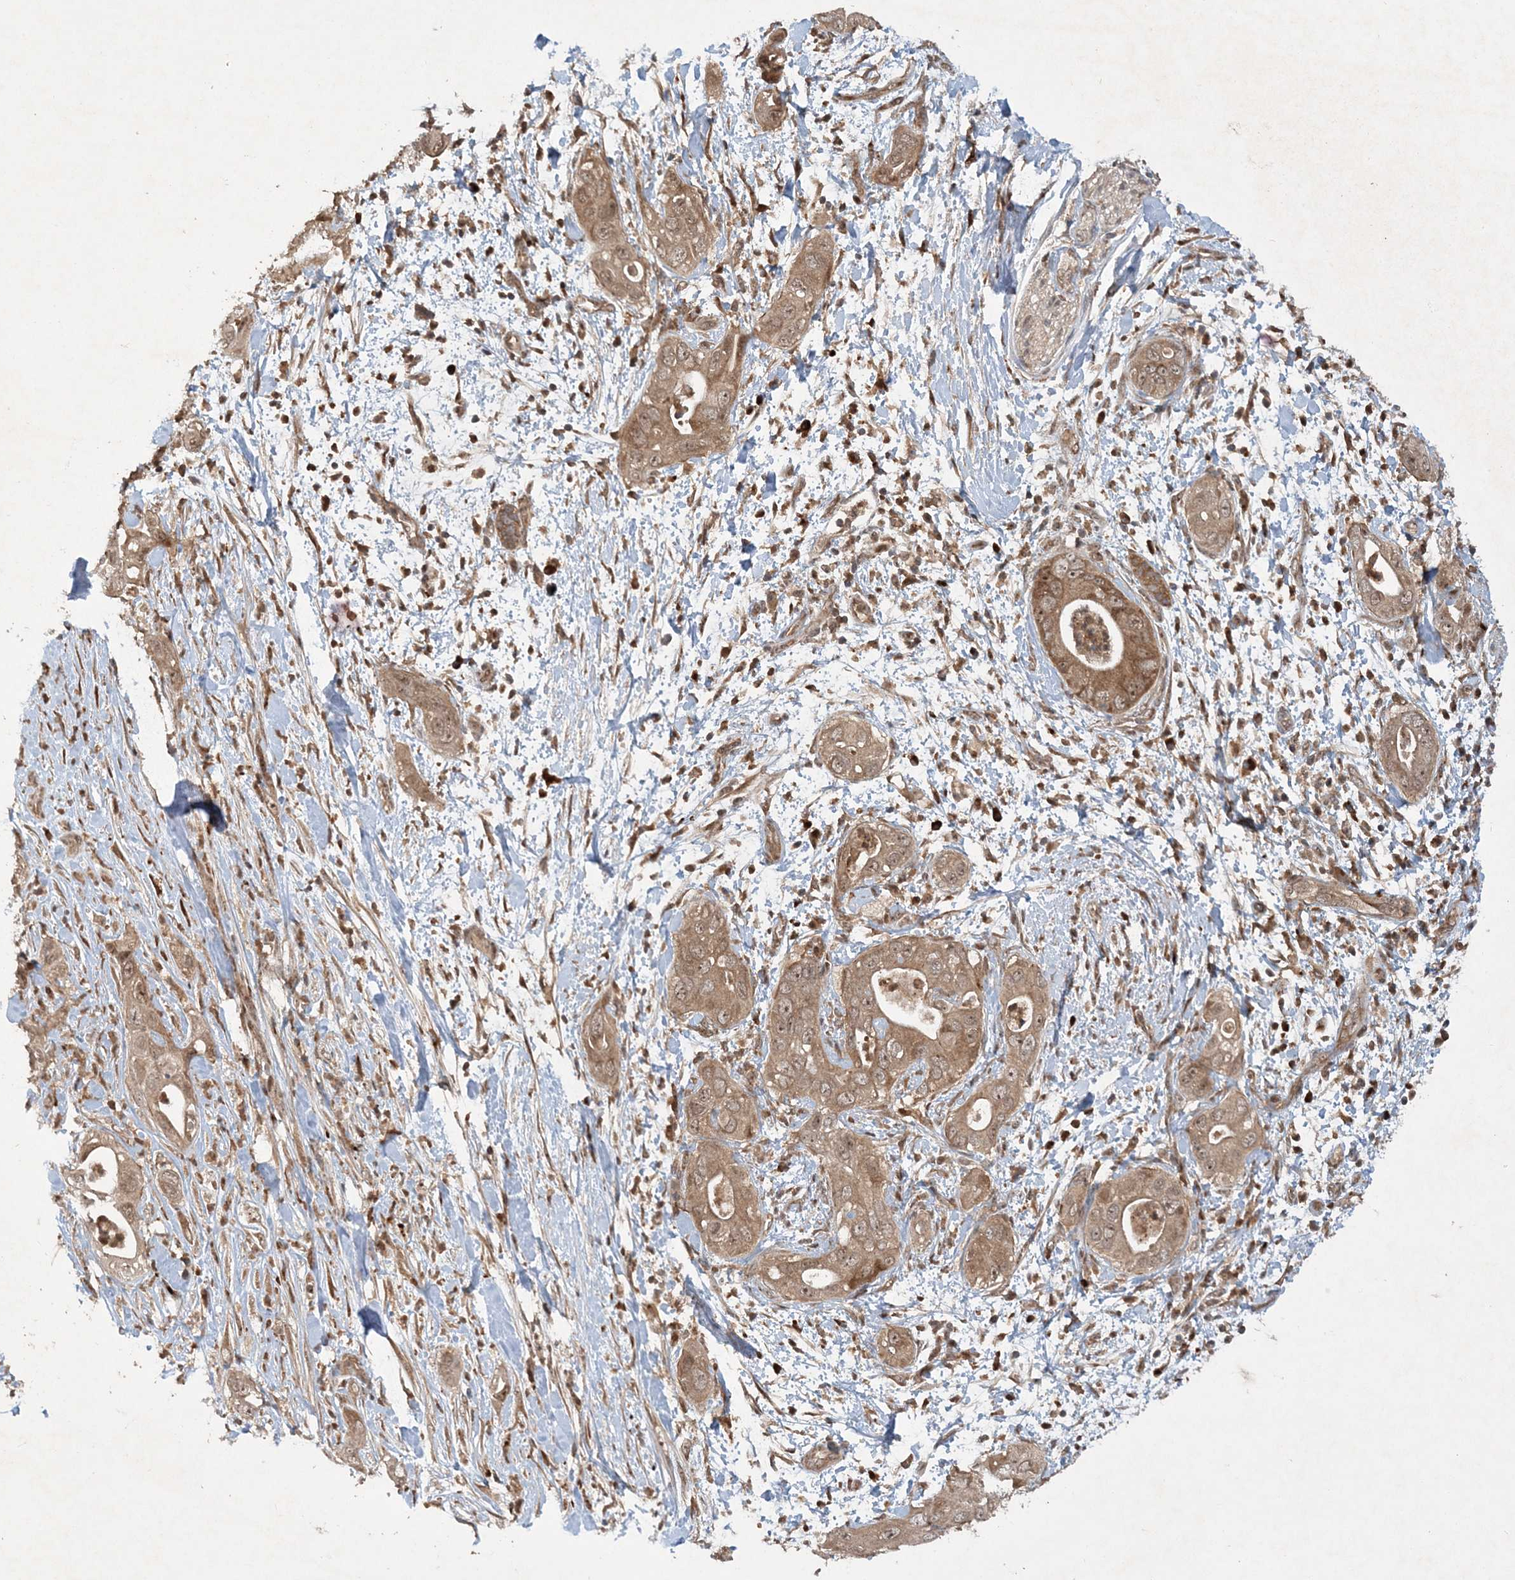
{"staining": {"intensity": "moderate", "quantity": ">75%", "location": "cytoplasmic/membranous,nuclear"}, "tissue": "pancreatic cancer", "cell_type": "Tumor cells", "image_type": "cancer", "snomed": [{"axis": "morphology", "description": "Adenocarcinoma, NOS"}, {"axis": "topography", "description": "Pancreas"}], "caption": "Pancreatic adenocarcinoma tissue displays moderate cytoplasmic/membranous and nuclear positivity in approximately >75% of tumor cells", "gene": "UBR3", "patient": {"sex": "female", "age": 78}}